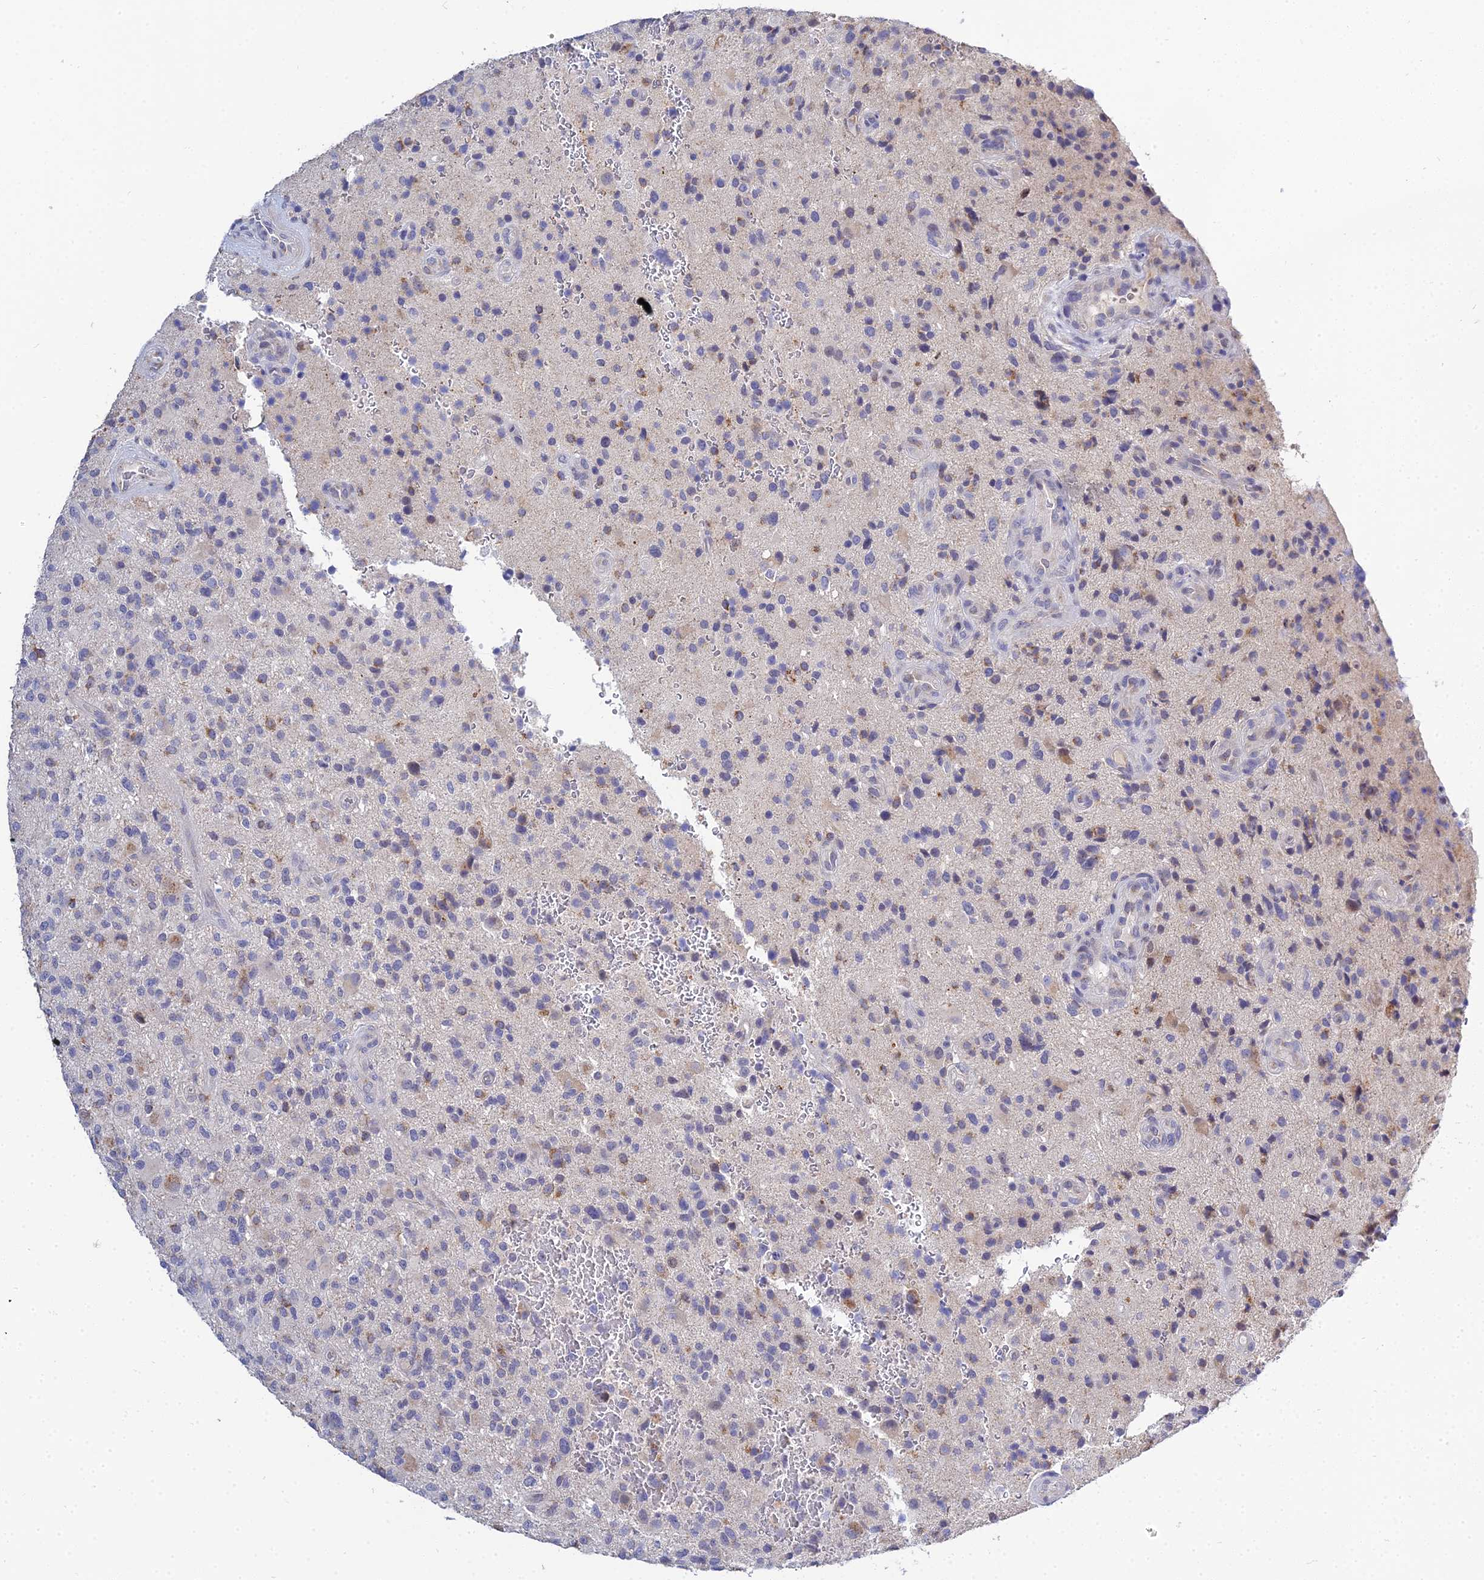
{"staining": {"intensity": "negative", "quantity": "none", "location": "none"}, "tissue": "glioma", "cell_type": "Tumor cells", "image_type": "cancer", "snomed": [{"axis": "morphology", "description": "Glioma, malignant, High grade"}, {"axis": "topography", "description": "Brain"}], "caption": "DAB immunohistochemical staining of human malignant glioma (high-grade) reveals no significant expression in tumor cells.", "gene": "ZXDA", "patient": {"sex": "male", "age": 47}}